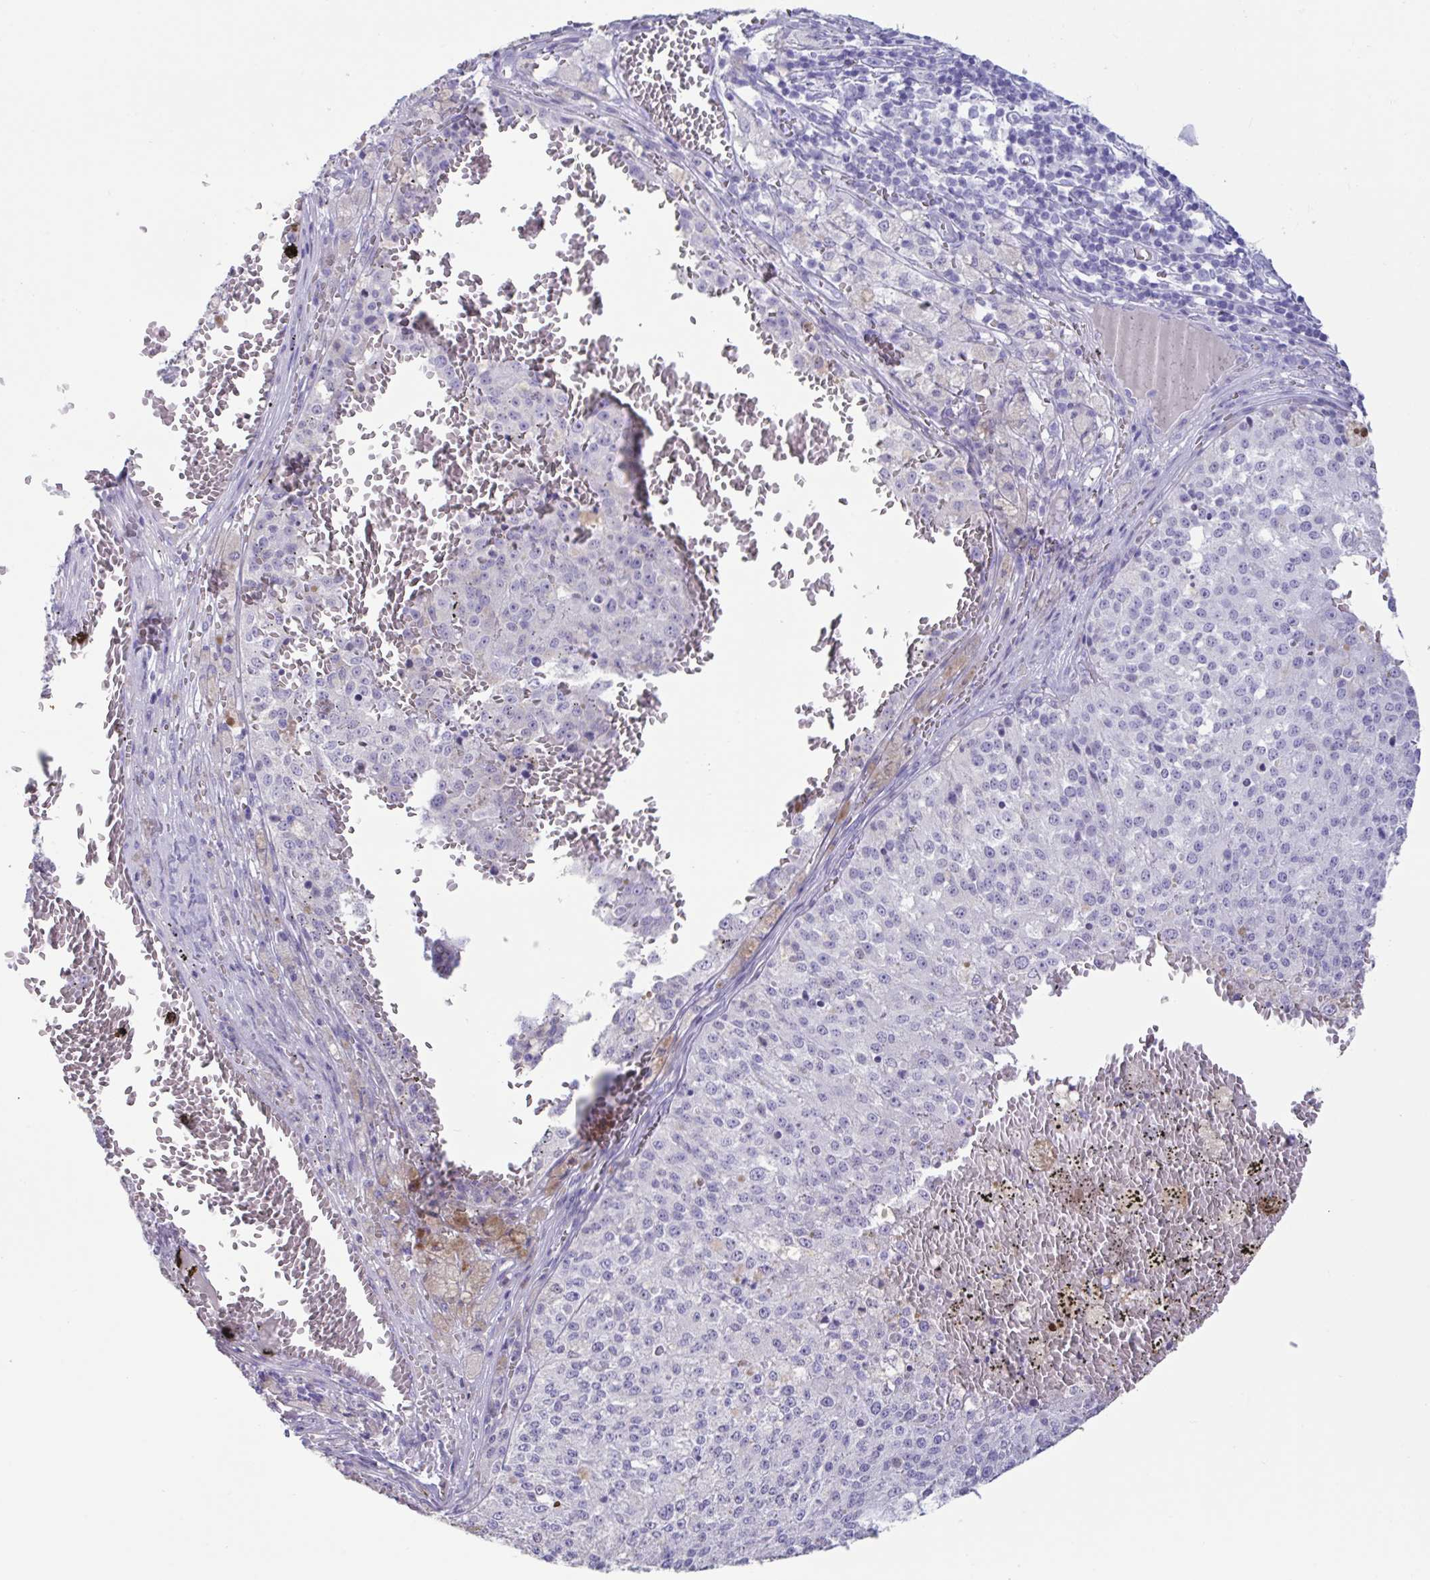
{"staining": {"intensity": "negative", "quantity": "none", "location": "none"}, "tissue": "melanoma", "cell_type": "Tumor cells", "image_type": "cancer", "snomed": [{"axis": "morphology", "description": "Malignant melanoma, Metastatic site"}, {"axis": "topography", "description": "Lymph node"}], "caption": "This is a photomicrograph of immunohistochemistry (IHC) staining of malignant melanoma (metastatic site), which shows no positivity in tumor cells.", "gene": "TNNC1", "patient": {"sex": "female", "age": 64}}